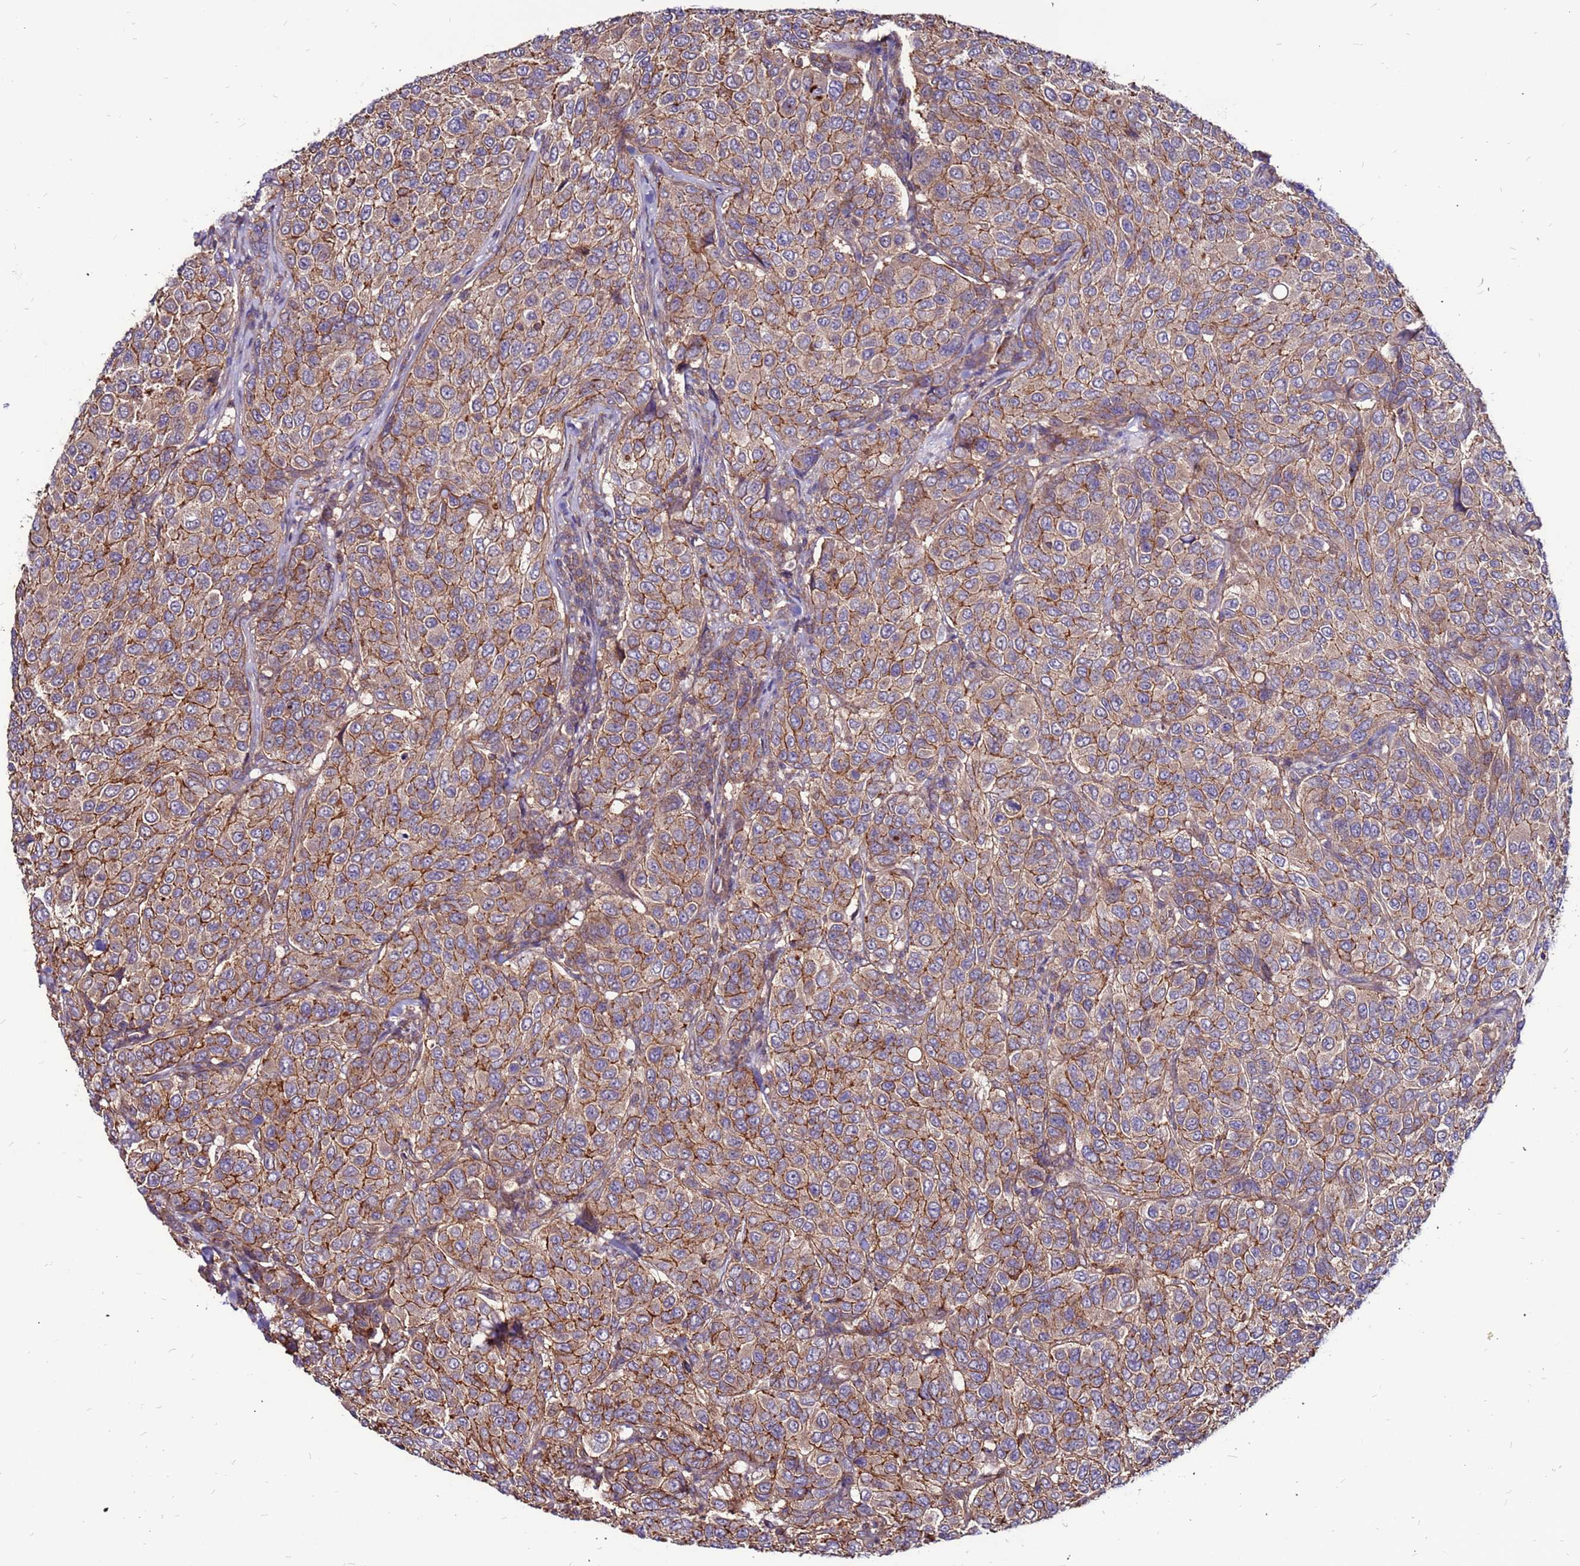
{"staining": {"intensity": "moderate", "quantity": ">75%", "location": "cytoplasmic/membranous"}, "tissue": "breast cancer", "cell_type": "Tumor cells", "image_type": "cancer", "snomed": [{"axis": "morphology", "description": "Duct carcinoma"}, {"axis": "topography", "description": "Breast"}], "caption": "Breast infiltrating ductal carcinoma stained for a protein (brown) demonstrates moderate cytoplasmic/membranous positive expression in about >75% of tumor cells.", "gene": "NRN1L", "patient": {"sex": "female", "age": 55}}